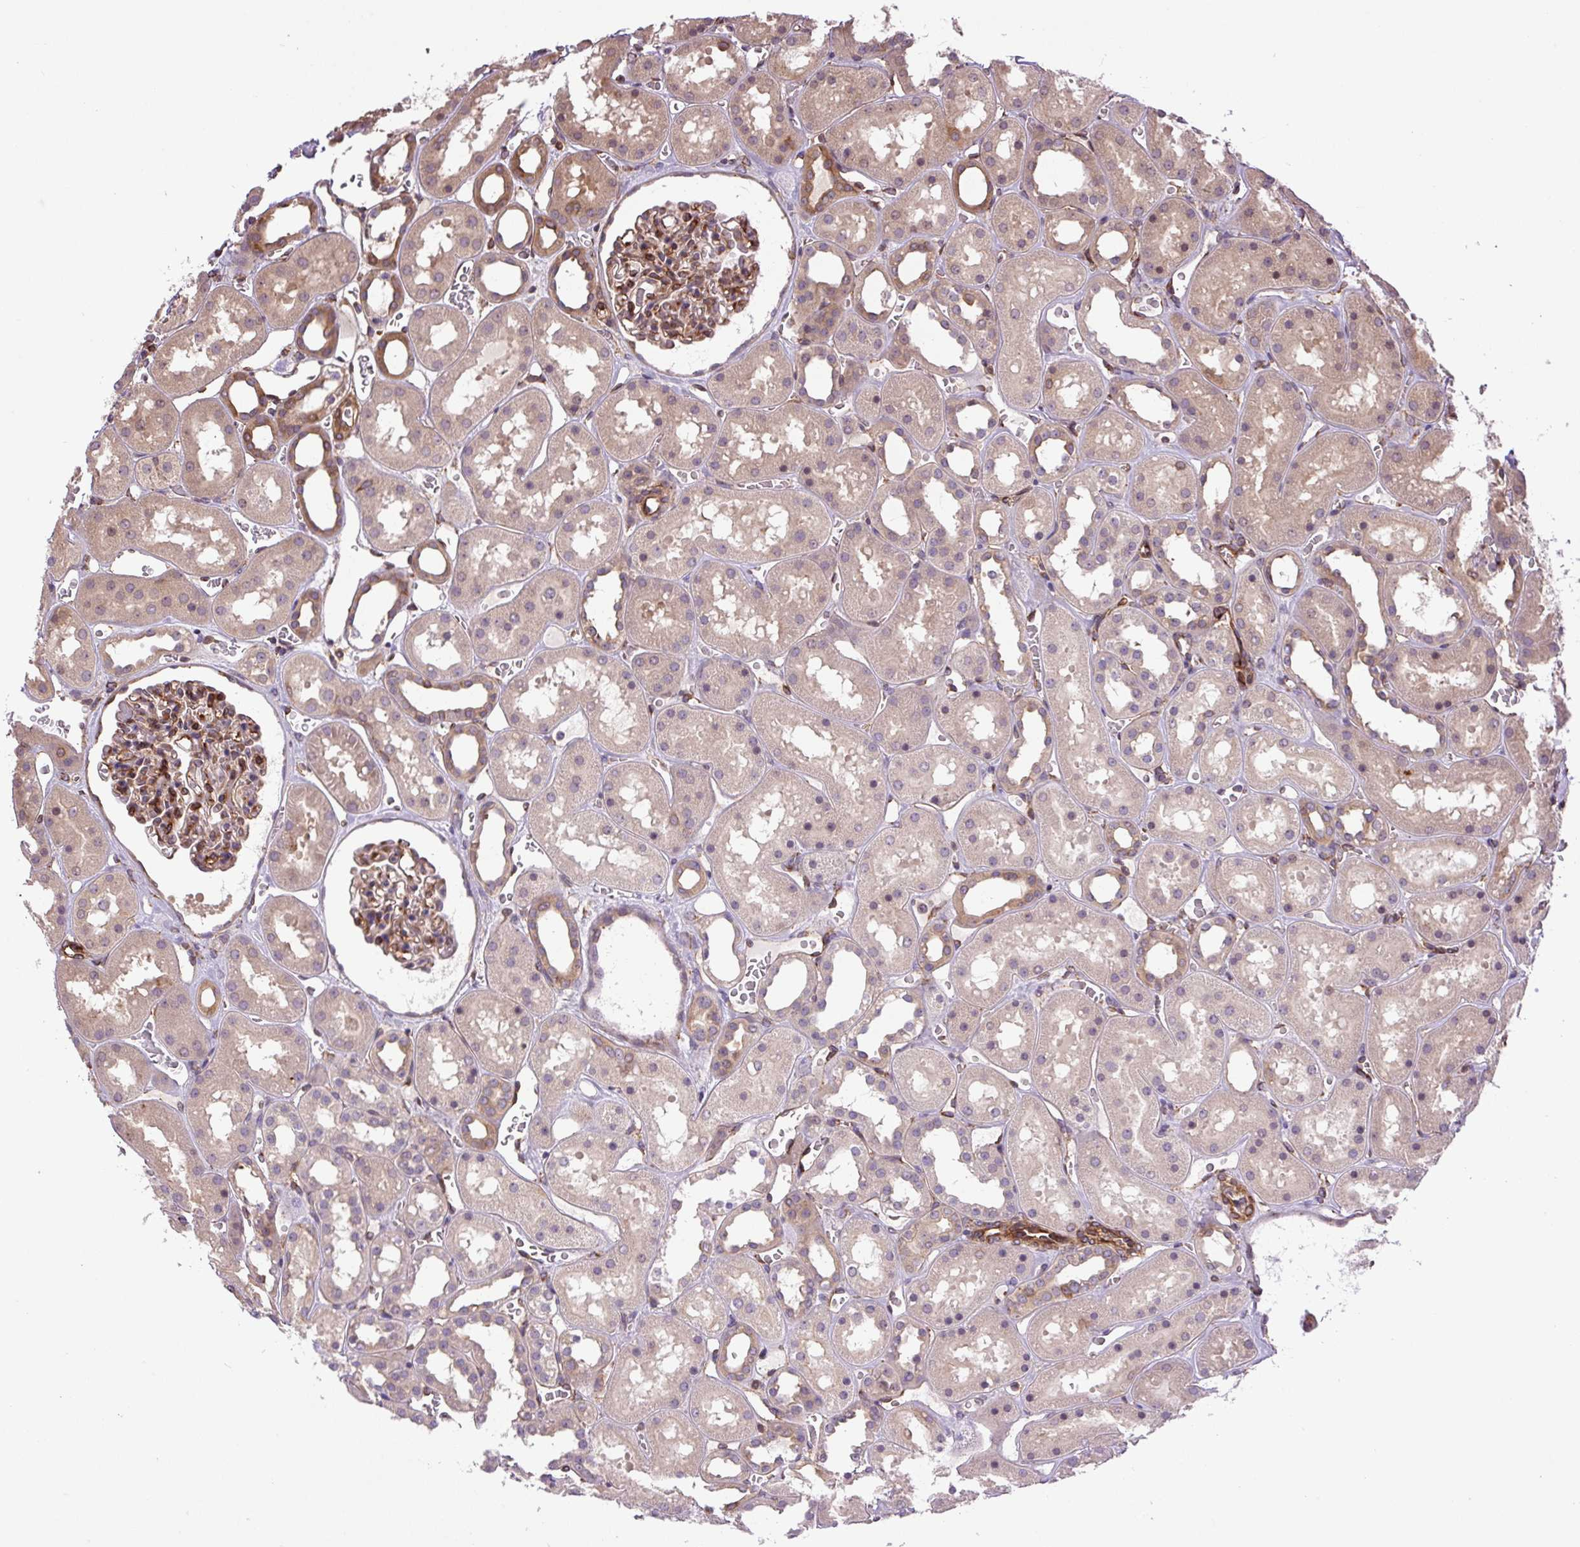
{"staining": {"intensity": "moderate", "quantity": ">75%", "location": "cytoplasmic/membranous"}, "tissue": "kidney", "cell_type": "Cells in glomeruli", "image_type": "normal", "snomed": [{"axis": "morphology", "description": "Normal tissue, NOS"}, {"axis": "topography", "description": "Kidney"}], "caption": "High-magnification brightfield microscopy of normal kidney stained with DAB (3,3'-diaminobenzidine) (brown) and counterstained with hematoxylin (blue). cells in glomeruli exhibit moderate cytoplasmic/membranous staining is present in about>75% of cells. The protein of interest is stained brown, and the nuclei are stained in blue (DAB IHC with brightfield microscopy, high magnification).", "gene": "SEPTIN10", "patient": {"sex": "female", "age": 41}}